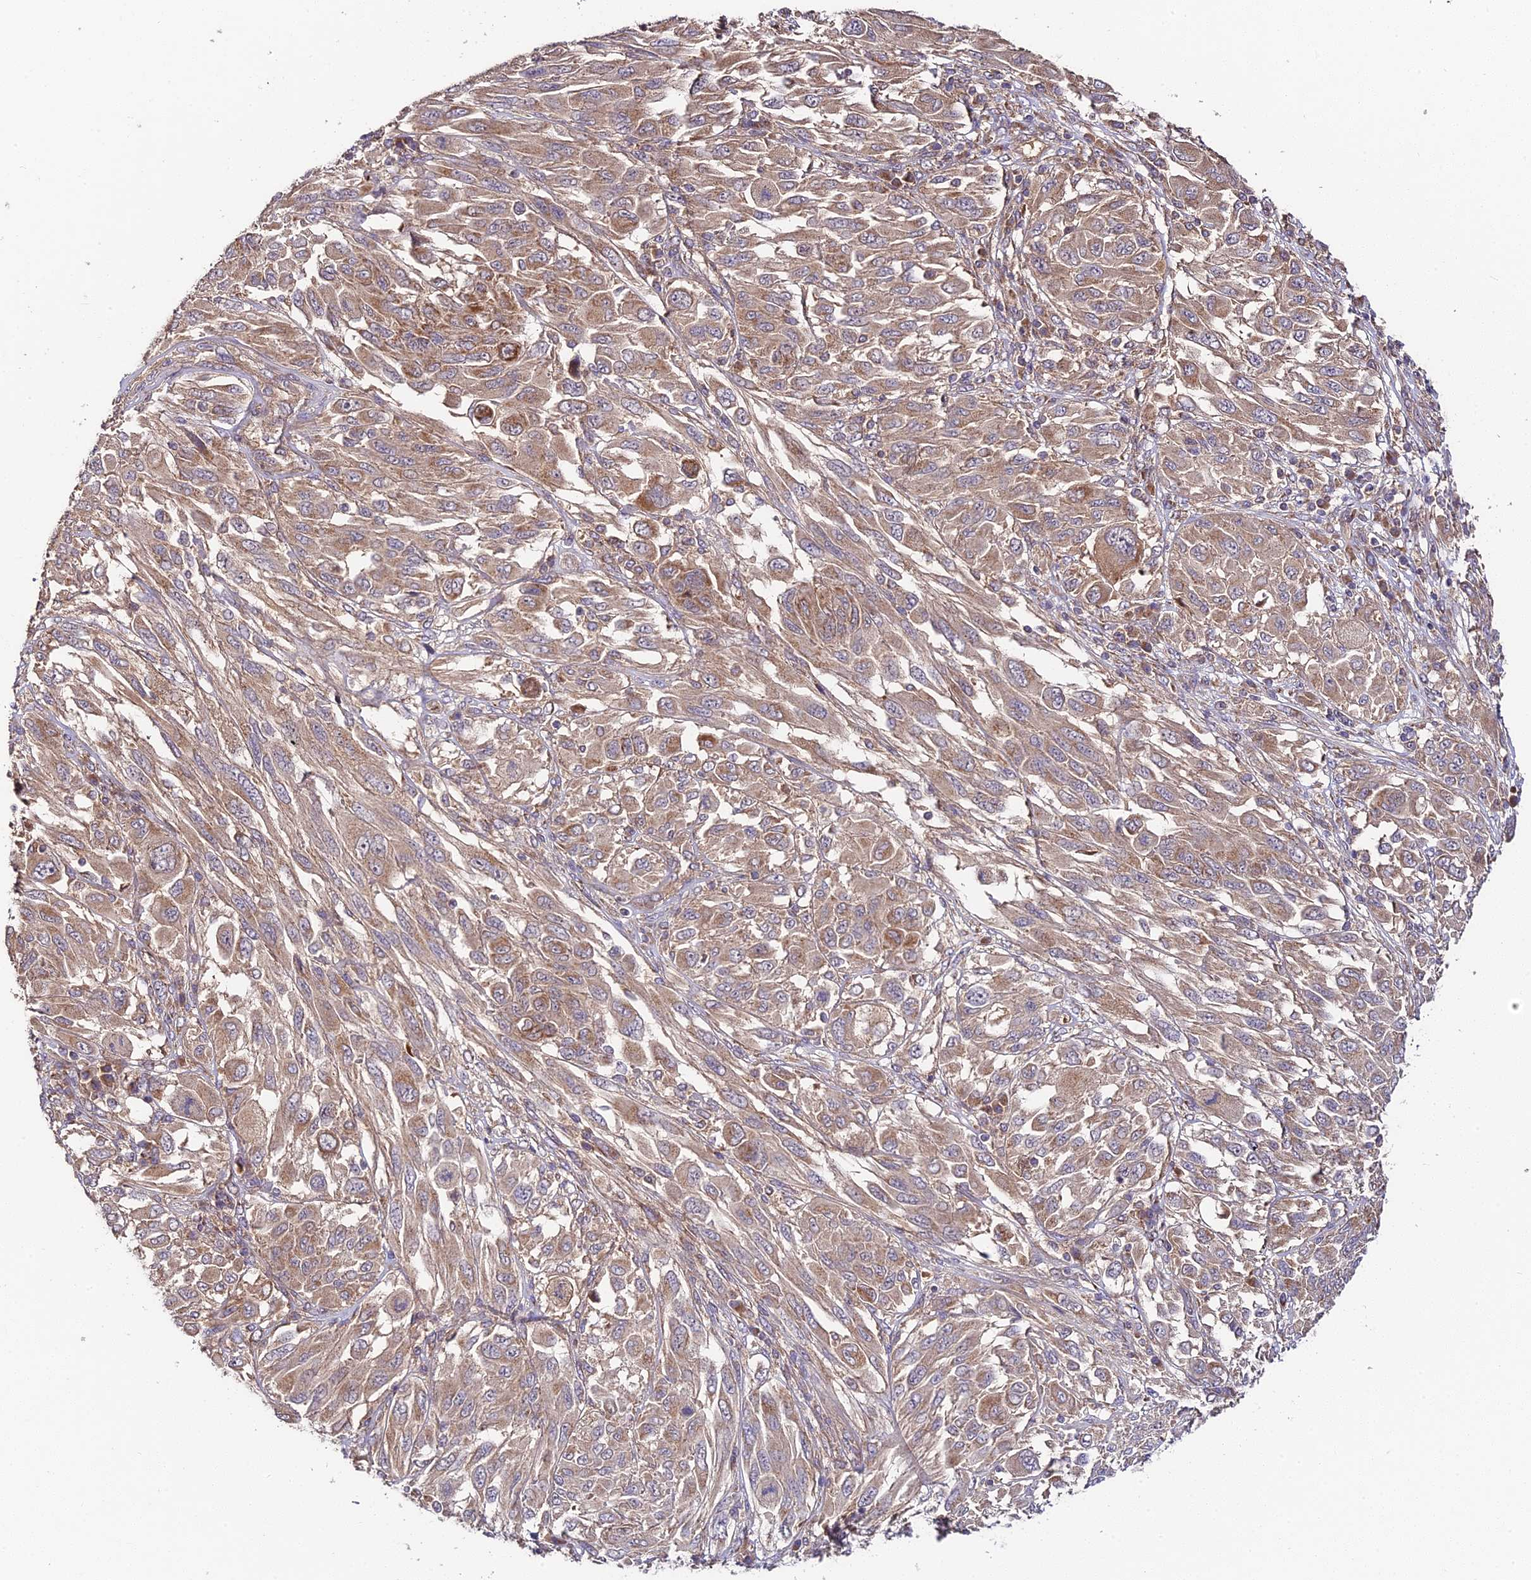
{"staining": {"intensity": "moderate", "quantity": ">75%", "location": "cytoplasmic/membranous"}, "tissue": "melanoma", "cell_type": "Tumor cells", "image_type": "cancer", "snomed": [{"axis": "morphology", "description": "Malignant melanoma, NOS"}, {"axis": "topography", "description": "Skin"}], "caption": "Protein analysis of melanoma tissue reveals moderate cytoplasmic/membranous expression in approximately >75% of tumor cells.", "gene": "C3orf20", "patient": {"sex": "female", "age": 91}}